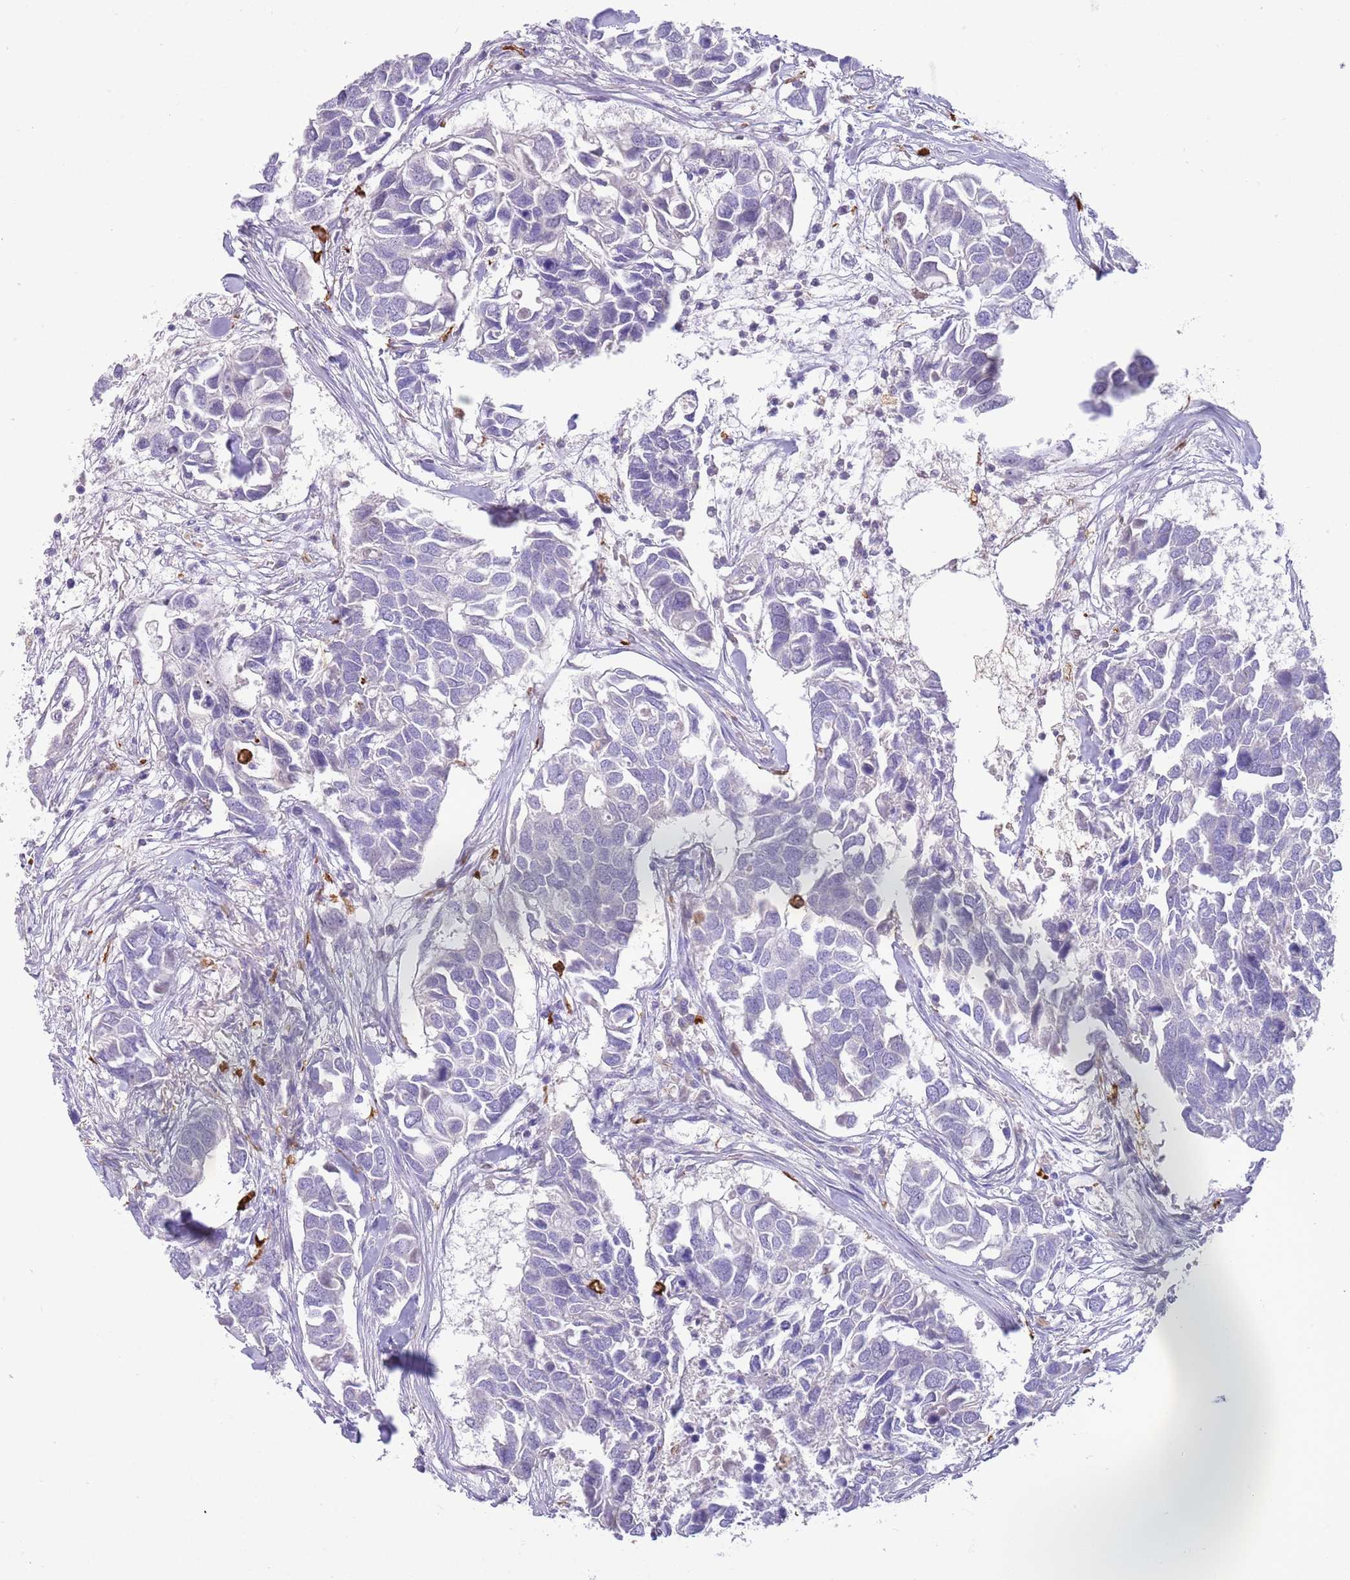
{"staining": {"intensity": "negative", "quantity": "none", "location": "none"}, "tissue": "breast cancer", "cell_type": "Tumor cells", "image_type": "cancer", "snomed": [{"axis": "morphology", "description": "Duct carcinoma"}, {"axis": "topography", "description": "Breast"}], "caption": "Histopathology image shows no significant protein staining in tumor cells of infiltrating ductal carcinoma (breast). The staining is performed using DAB (3,3'-diaminobenzidine) brown chromogen with nuclei counter-stained in using hematoxylin.", "gene": "SFTPA1", "patient": {"sex": "female", "age": 83}}